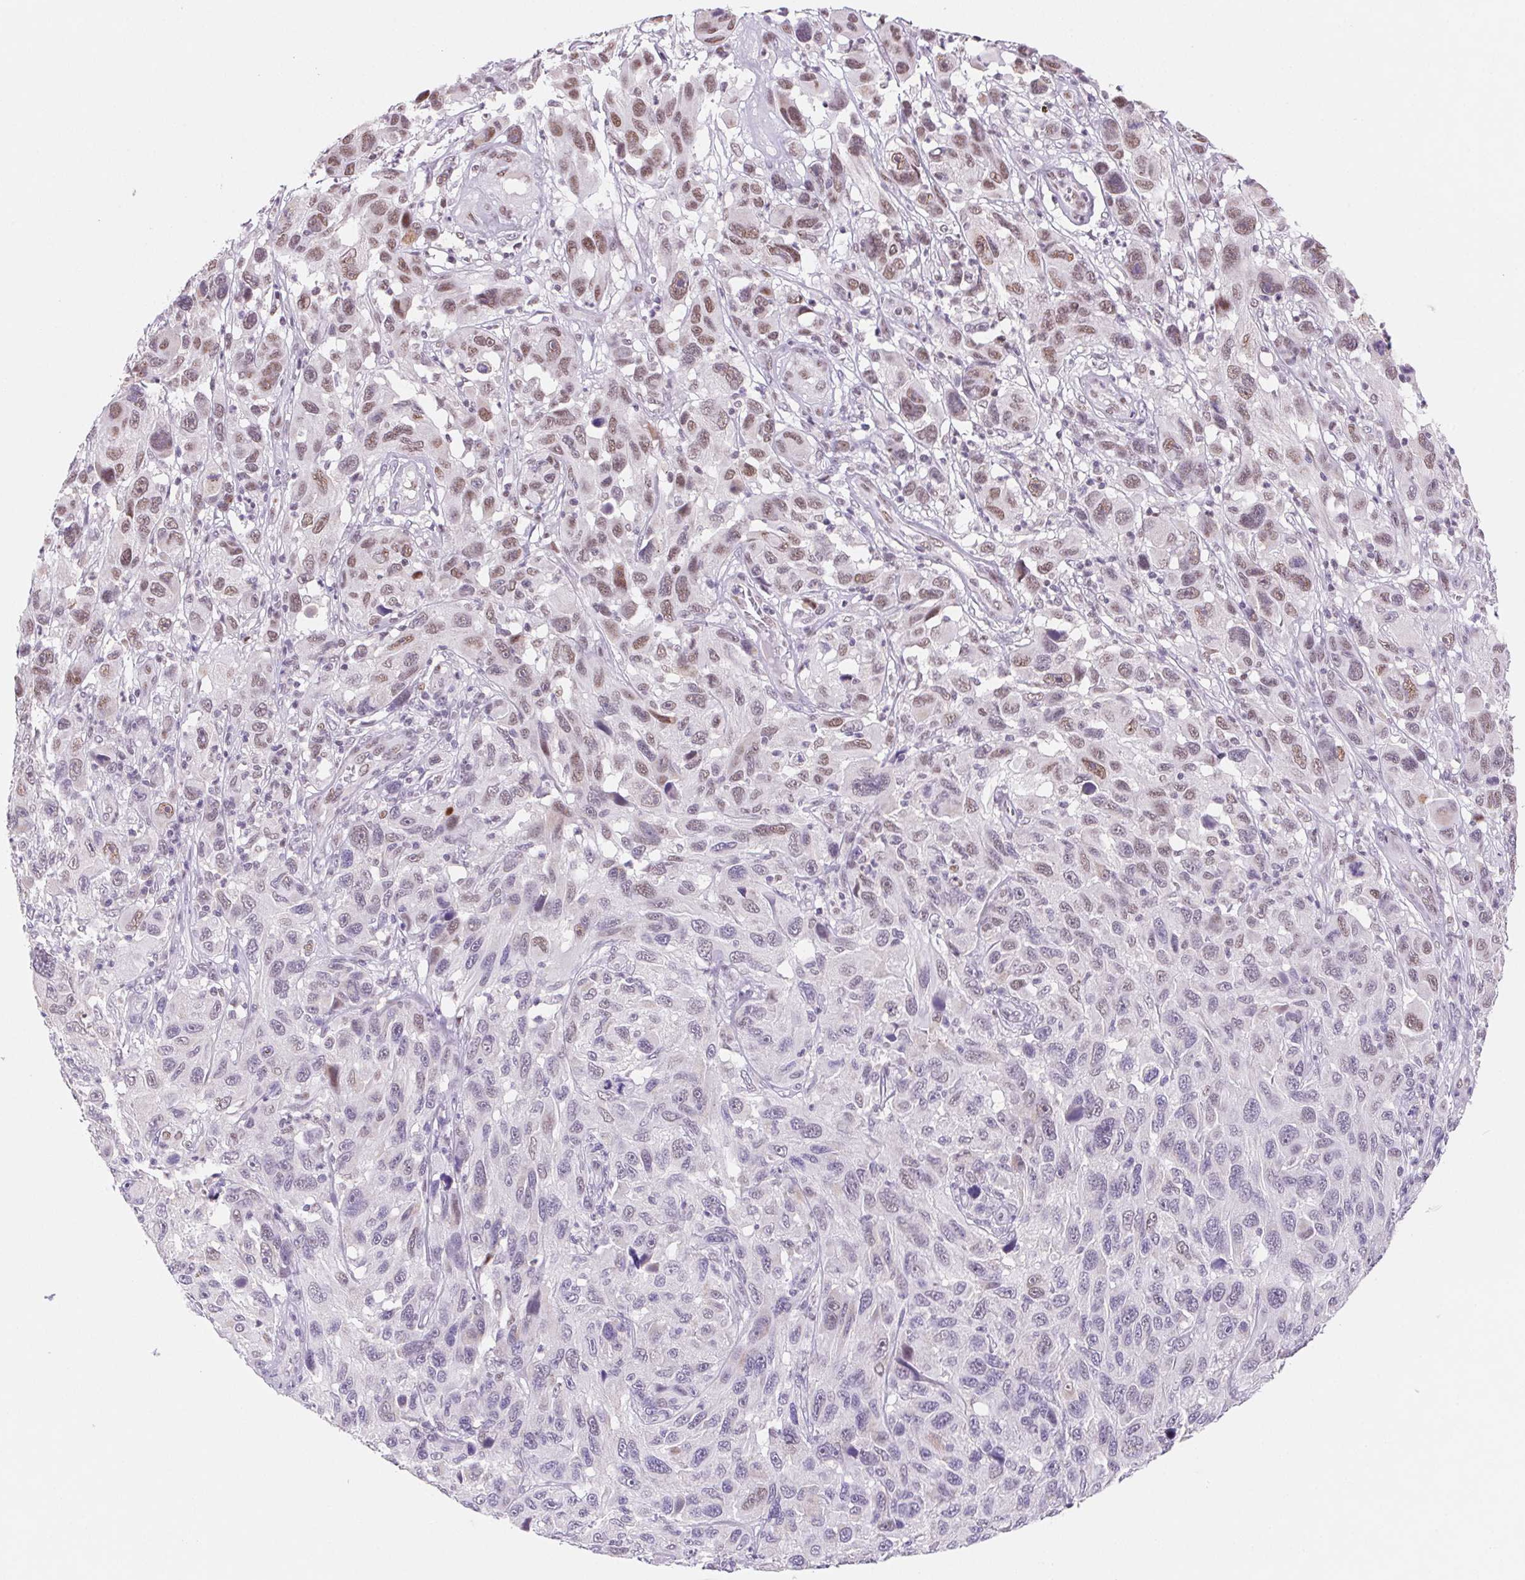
{"staining": {"intensity": "moderate", "quantity": "25%-75%", "location": "nuclear"}, "tissue": "melanoma", "cell_type": "Tumor cells", "image_type": "cancer", "snomed": [{"axis": "morphology", "description": "Malignant melanoma, NOS"}, {"axis": "topography", "description": "Skin"}], "caption": "Approximately 25%-75% of tumor cells in human melanoma show moderate nuclear protein expression as visualized by brown immunohistochemical staining.", "gene": "DPPA5", "patient": {"sex": "male", "age": 53}}